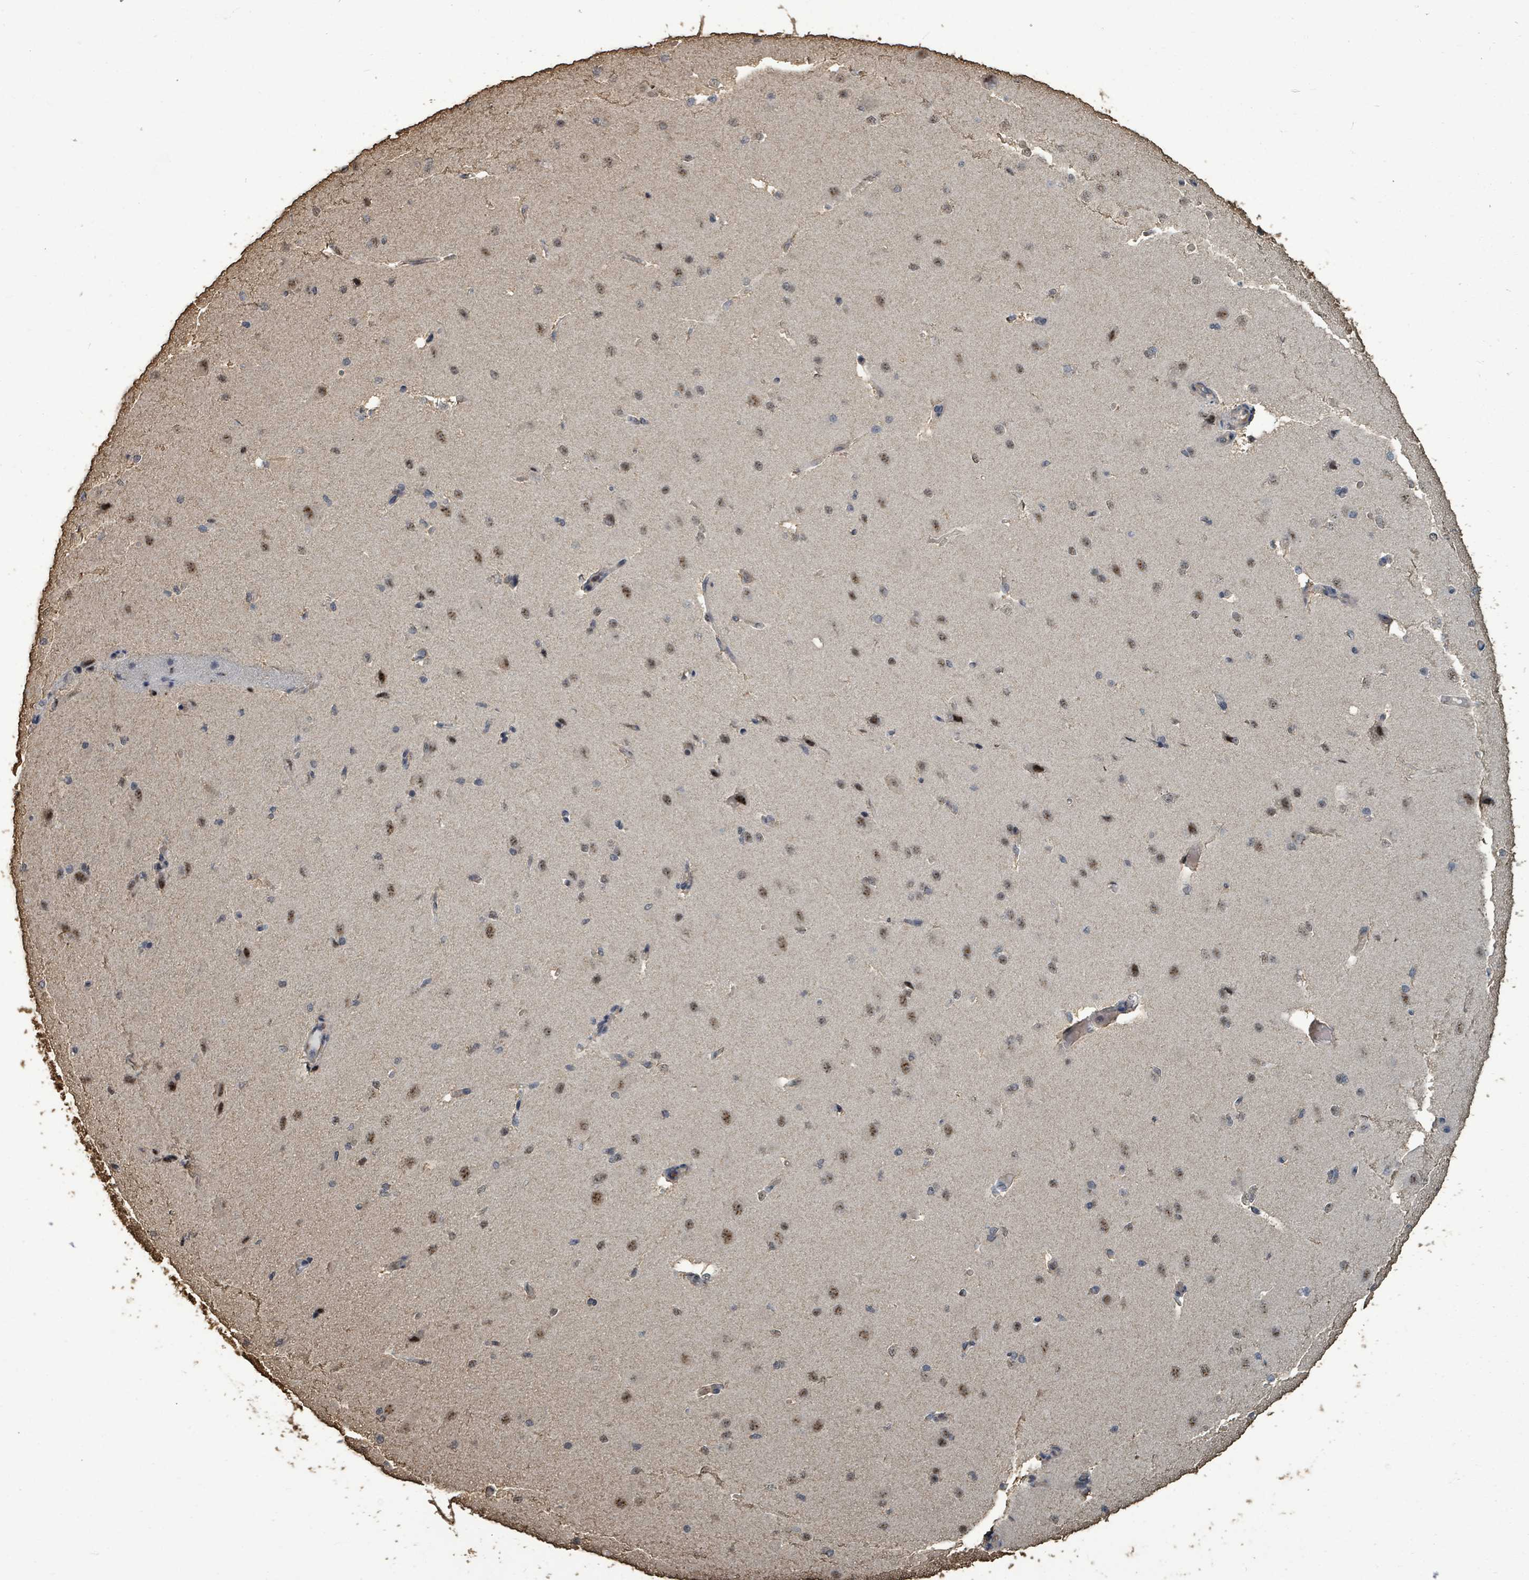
{"staining": {"intensity": "weak", "quantity": ">75%", "location": "cytoplasmic/membranous,nuclear"}, "tissue": "cerebral cortex", "cell_type": "Endothelial cells", "image_type": "normal", "snomed": [{"axis": "morphology", "description": "Normal tissue, NOS"}, {"axis": "morphology", "description": "Inflammation, NOS"}, {"axis": "topography", "description": "Cerebral cortex"}], "caption": "Immunohistochemical staining of benign human cerebral cortex demonstrates low levels of weak cytoplasmic/membranous,nuclear staining in approximately >75% of endothelial cells. Immunohistochemistry (ihc) stains the protein of interest in brown and the nuclei are stained blue.", "gene": "C6orf52", "patient": {"sex": "male", "age": 6}}